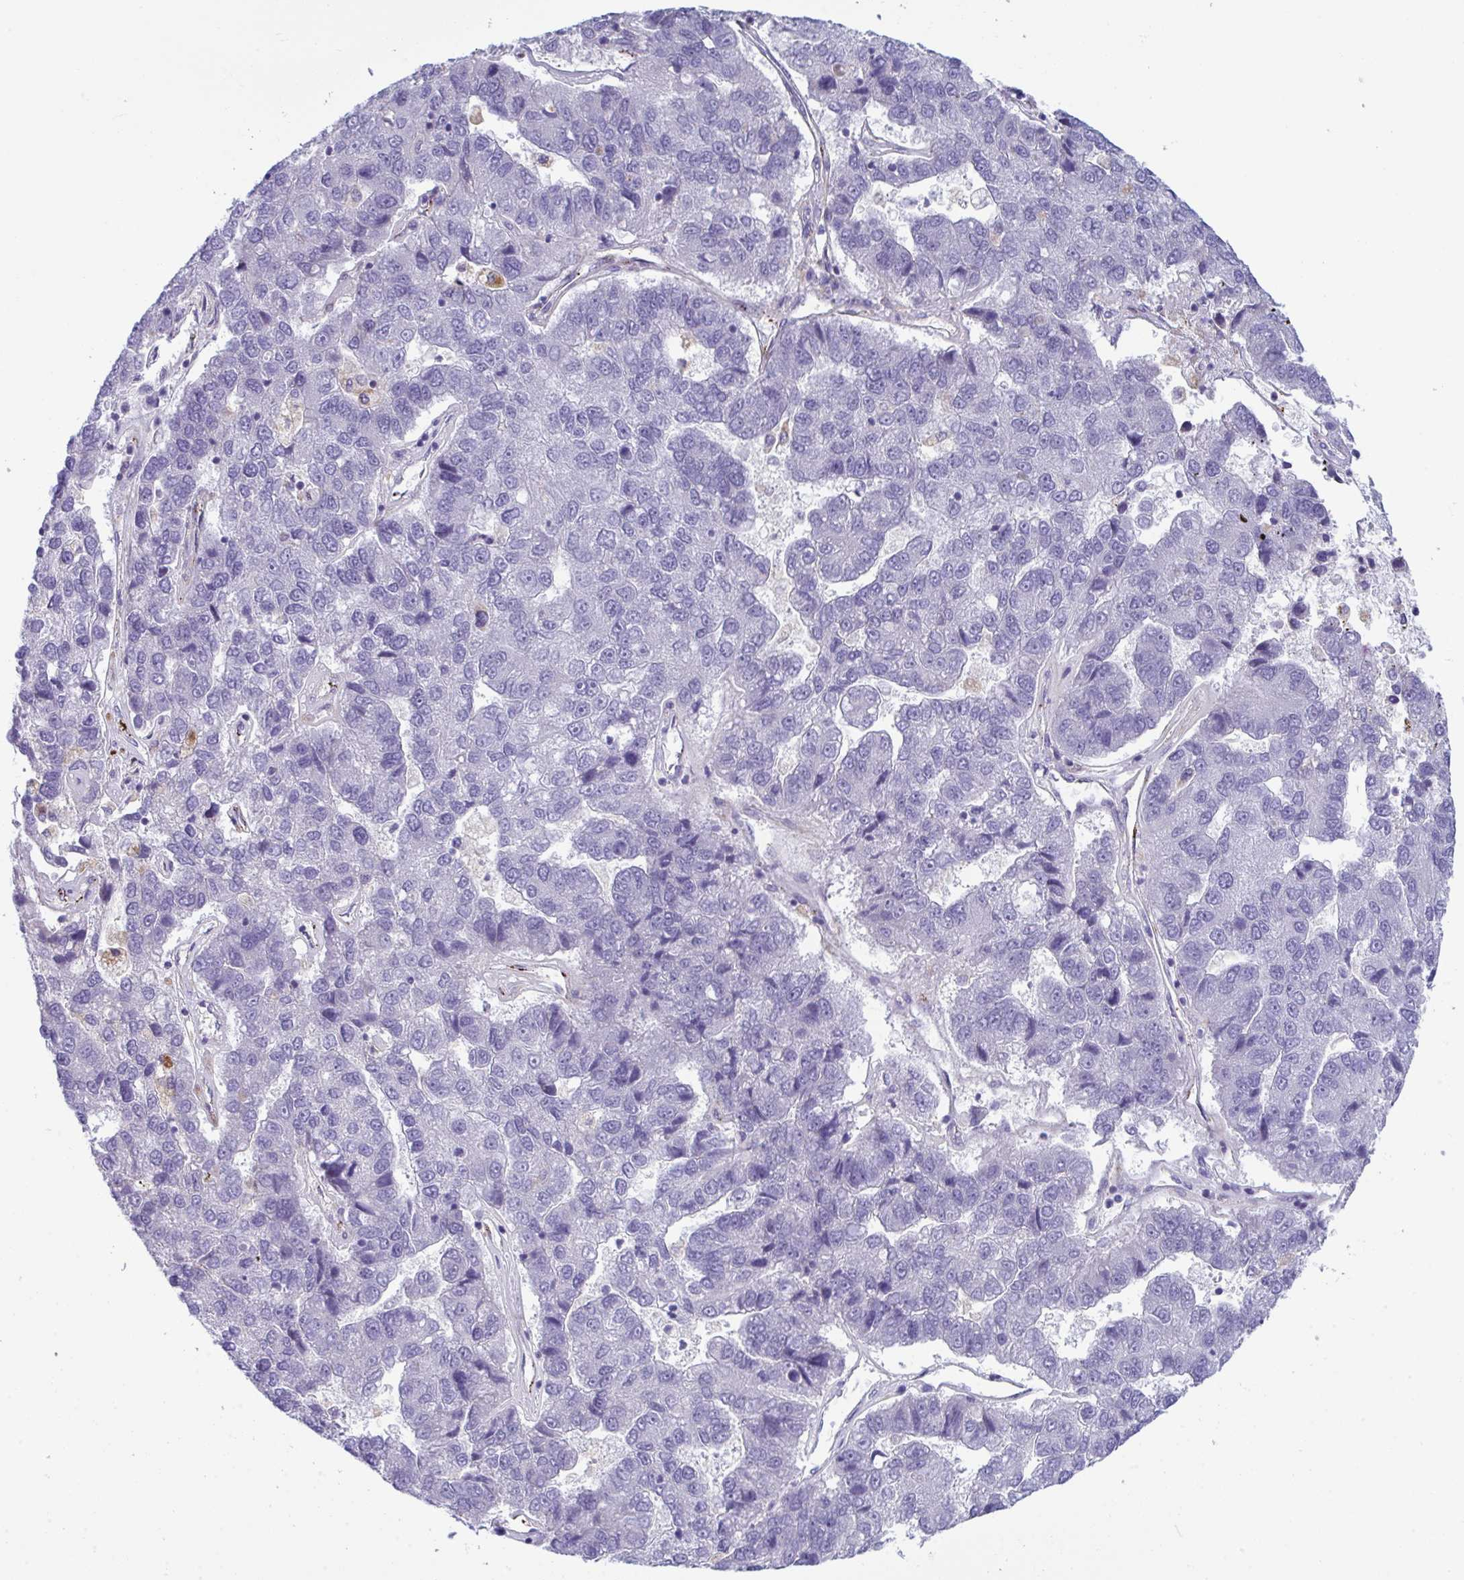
{"staining": {"intensity": "negative", "quantity": "none", "location": "none"}, "tissue": "pancreatic cancer", "cell_type": "Tumor cells", "image_type": "cancer", "snomed": [{"axis": "morphology", "description": "Adenocarcinoma, NOS"}, {"axis": "topography", "description": "Pancreas"}], "caption": "This is an IHC image of human pancreatic adenocarcinoma. There is no expression in tumor cells.", "gene": "TOR1AIP2", "patient": {"sex": "female", "age": 61}}